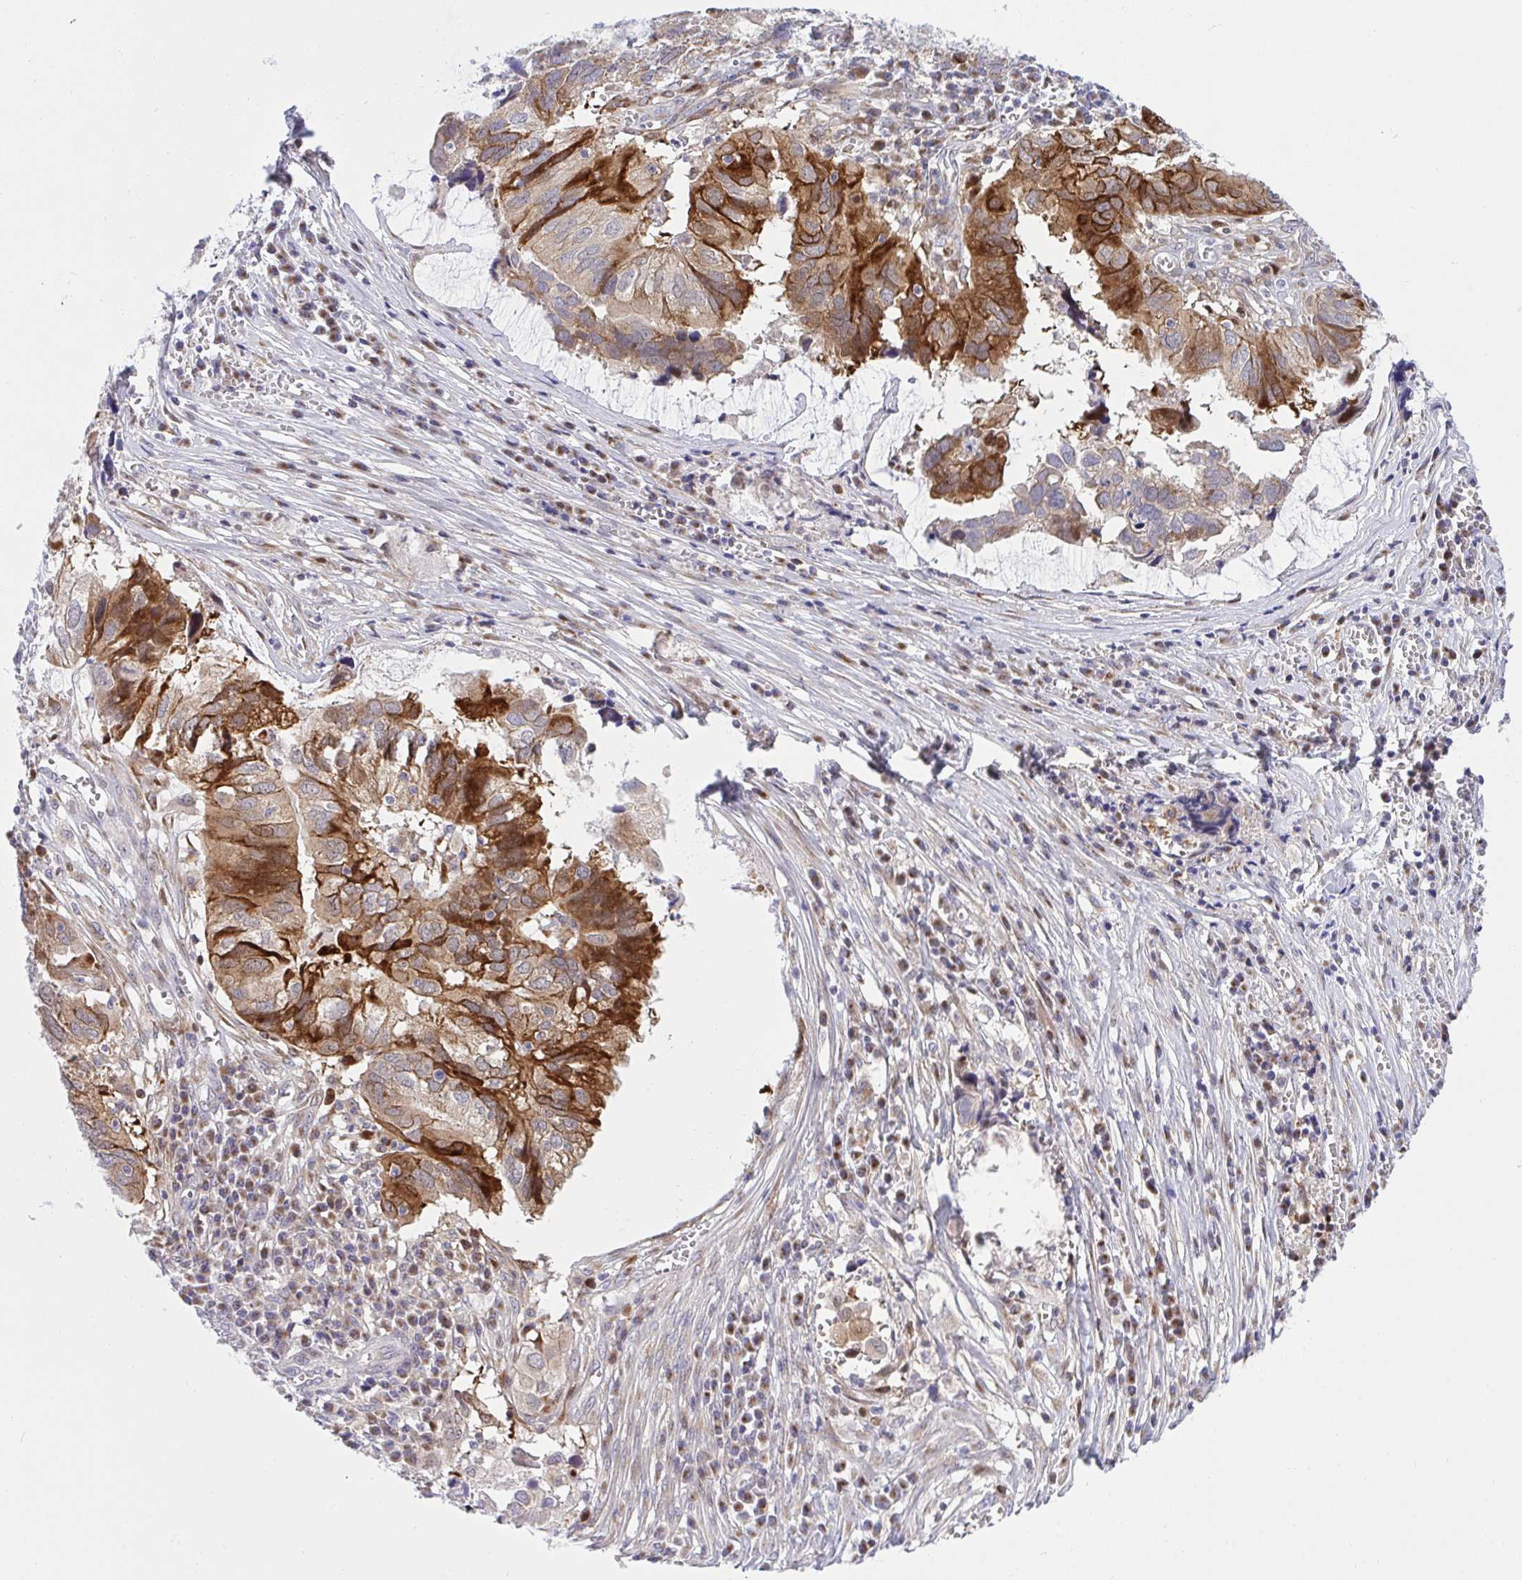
{"staining": {"intensity": "strong", "quantity": "25%-75%", "location": "cytoplasmic/membranous"}, "tissue": "ovarian cancer", "cell_type": "Tumor cells", "image_type": "cancer", "snomed": [{"axis": "morphology", "description": "Cystadenocarcinoma, serous, NOS"}, {"axis": "topography", "description": "Ovary"}], "caption": "Immunohistochemistry image of human serous cystadenocarcinoma (ovarian) stained for a protein (brown), which shows high levels of strong cytoplasmic/membranous positivity in about 25%-75% of tumor cells.", "gene": "ZNF554", "patient": {"sex": "female", "age": 79}}